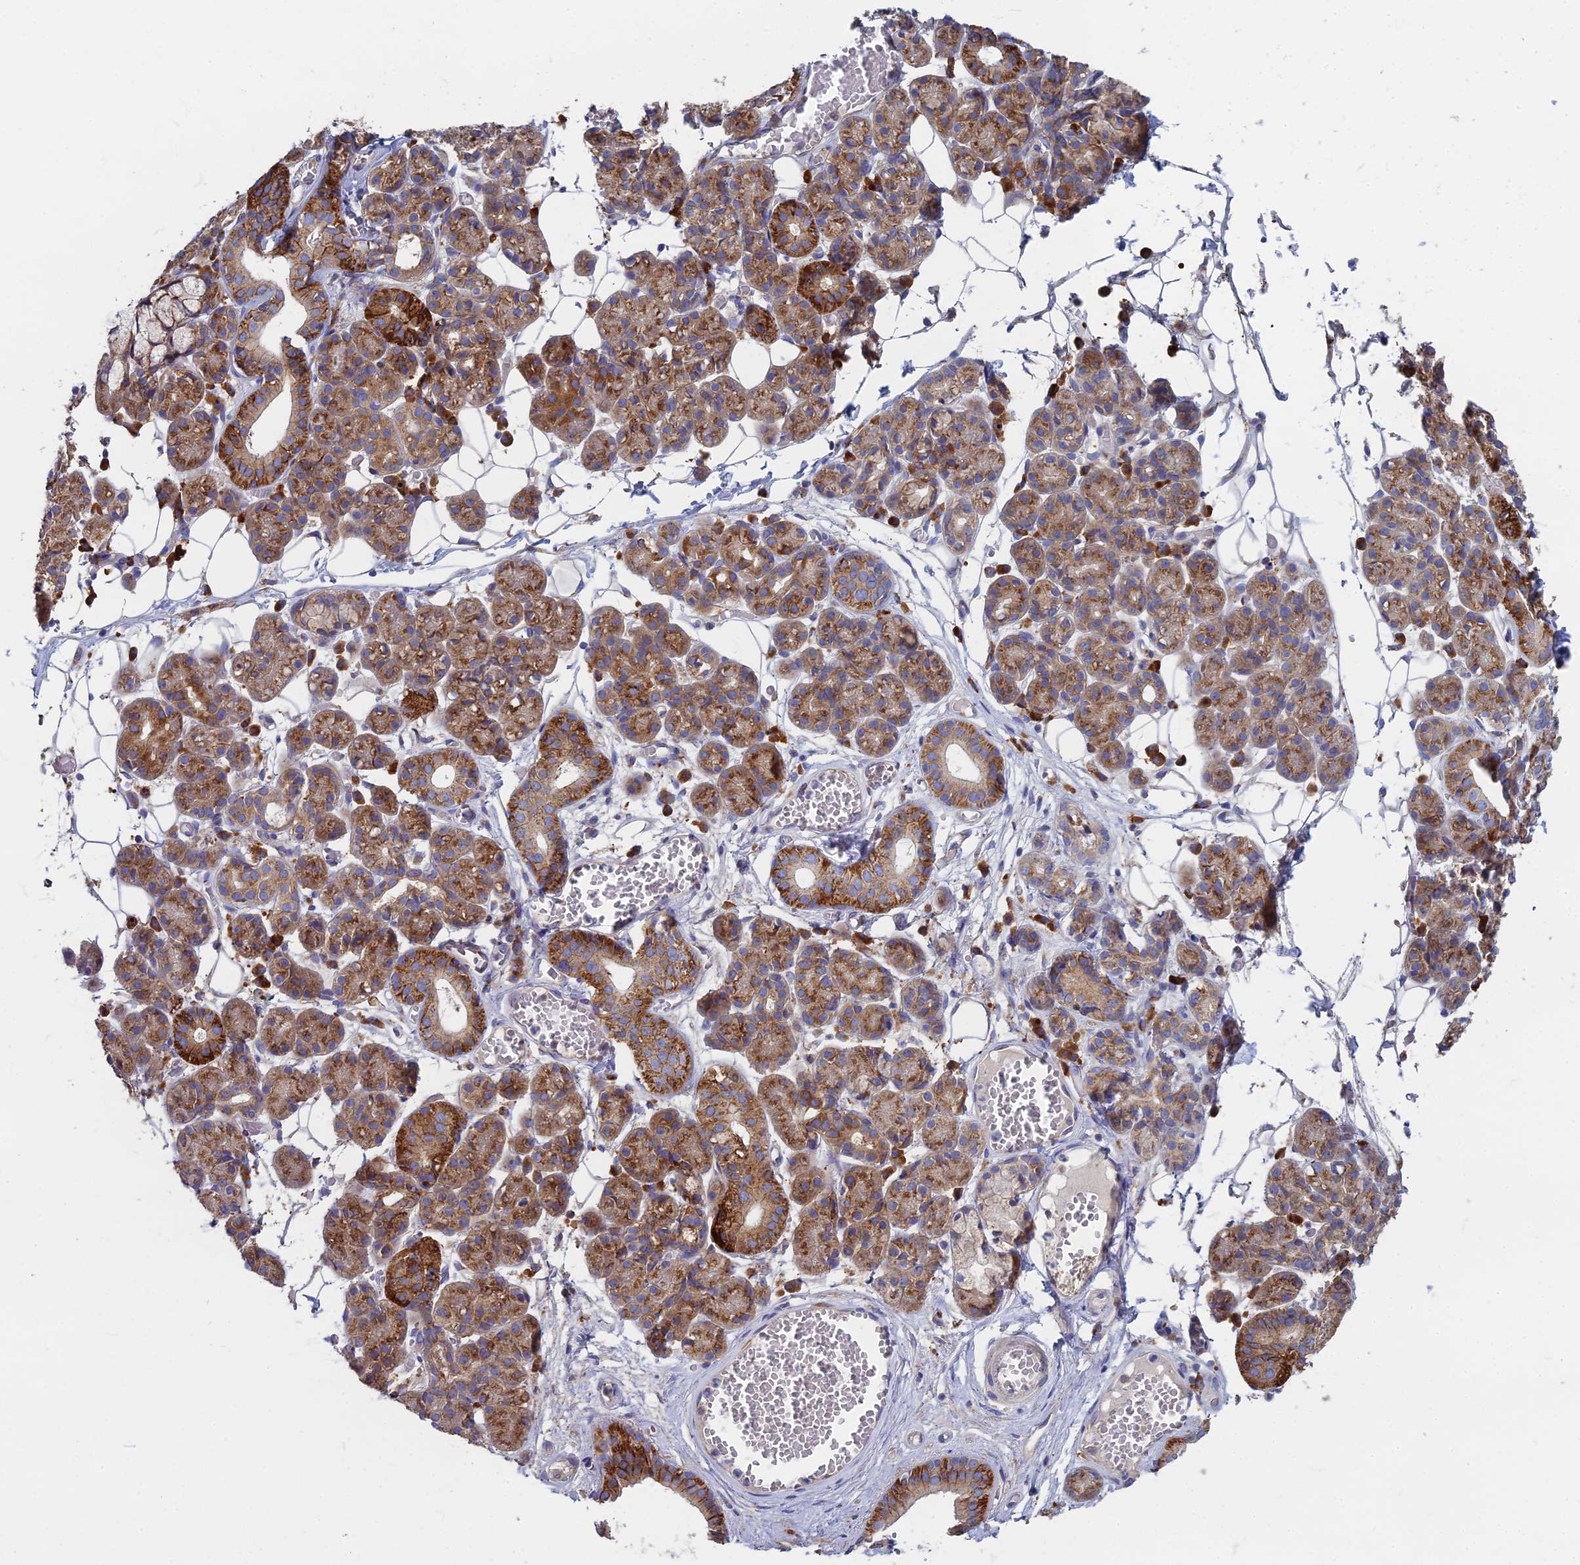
{"staining": {"intensity": "strong", "quantity": ">75%", "location": "cytoplasmic/membranous"}, "tissue": "salivary gland", "cell_type": "Glandular cells", "image_type": "normal", "snomed": [{"axis": "morphology", "description": "Normal tissue, NOS"}, {"axis": "topography", "description": "Salivary gland"}], "caption": "This is a photomicrograph of immunohistochemistry (IHC) staining of benign salivary gland, which shows strong staining in the cytoplasmic/membranous of glandular cells.", "gene": "CLCN3", "patient": {"sex": "male", "age": 63}}